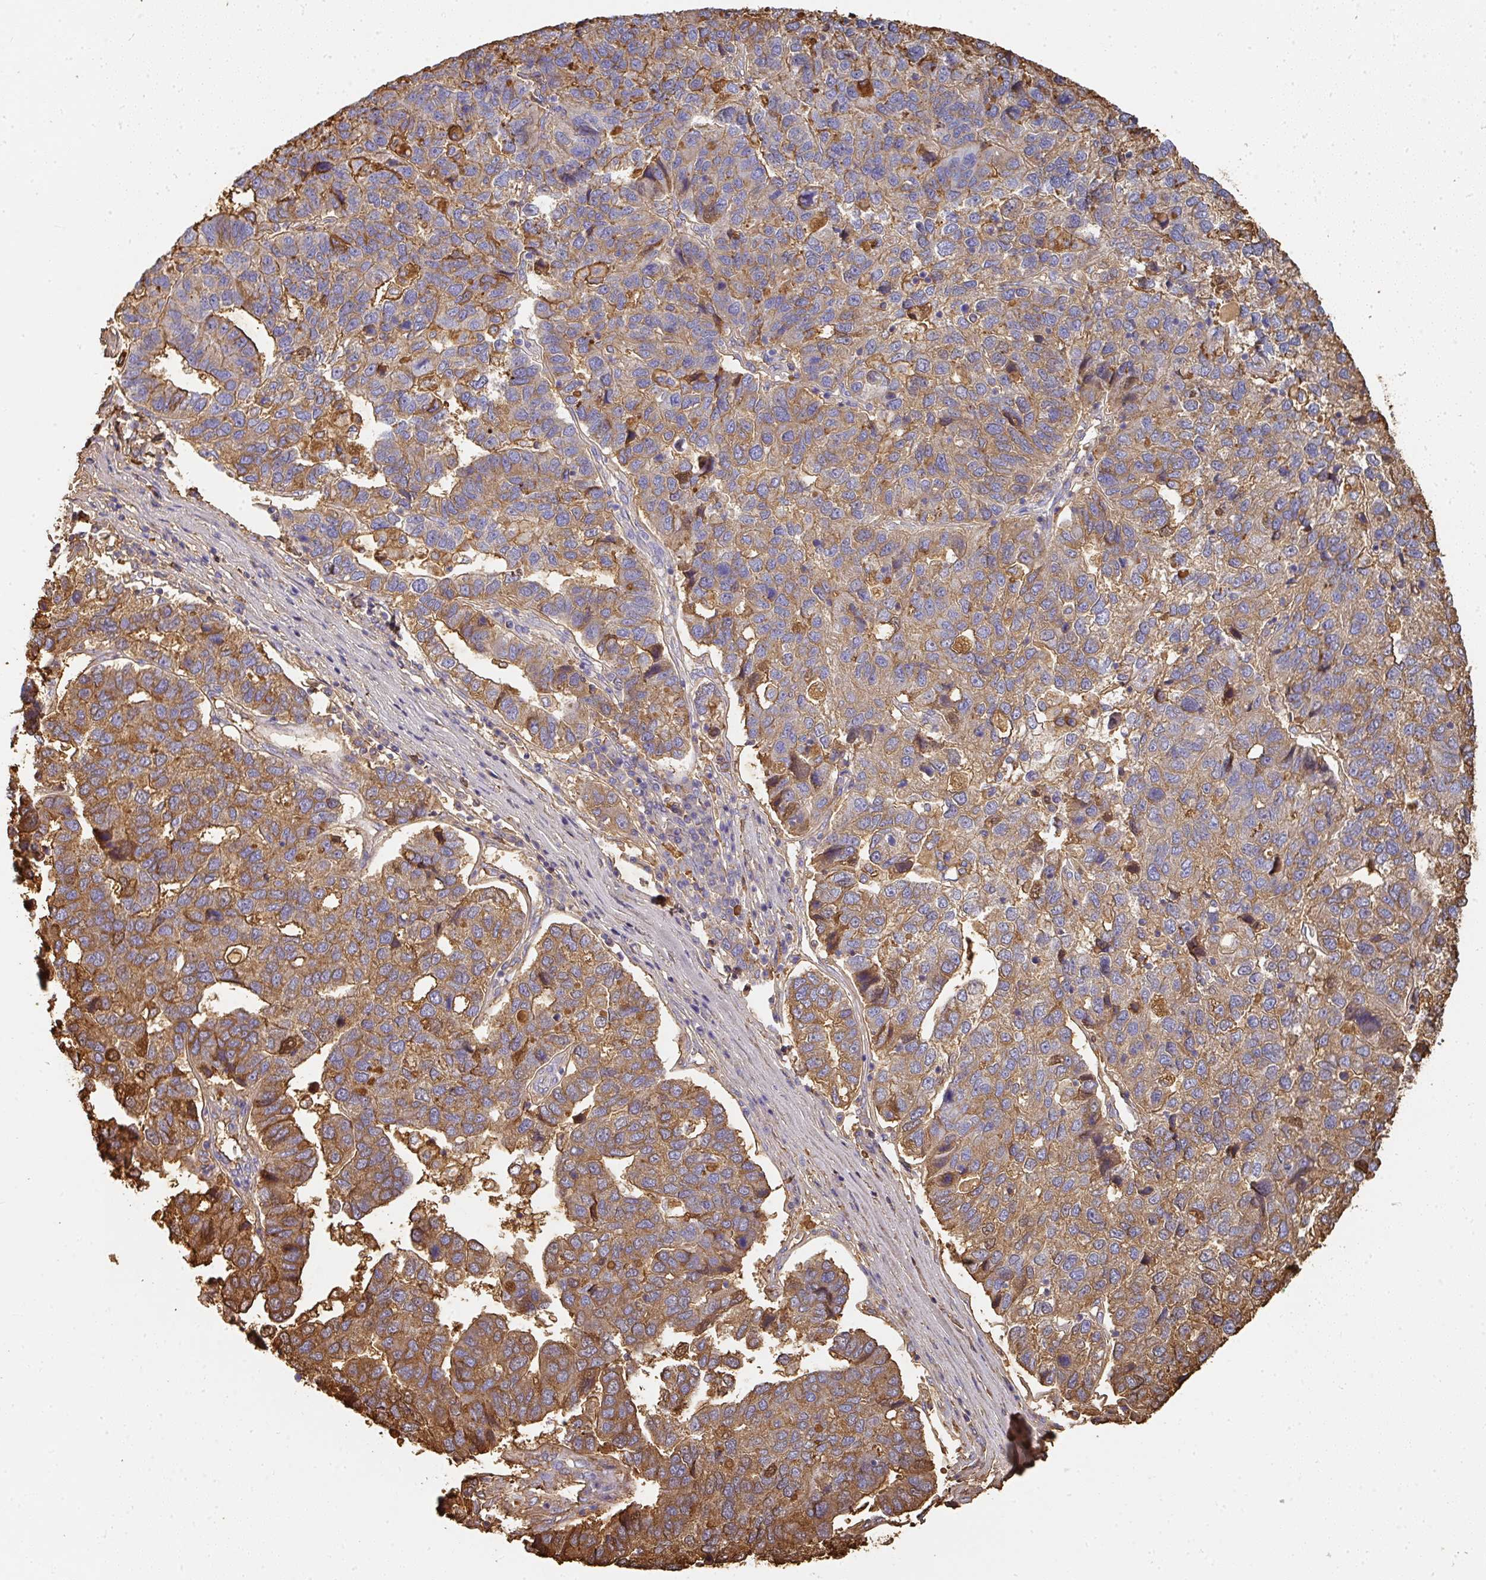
{"staining": {"intensity": "moderate", "quantity": ">75%", "location": "cytoplasmic/membranous,nuclear"}, "tissue": "pancreatic cancer", "cell_type": "Tumor cells", "image_type": "cancer", "snomed": [{"axis": "morphology", "description": "Adenocarcinoma, NOS"}, {"axis": "topography", "description": "Pancreas"}], "caption": "DAB immunohistochemical staining of human pancreatic cancer (adenocarcinoma) exhibits moderate cytoplasmic/membranous and nuclear protein positivity in approximately >75% of tumor cells. The protein of interest is shown in brown color, while the nuclei are stained blue.", "gene": "ALB", "patient": {"sex": "female", "age": 61}}